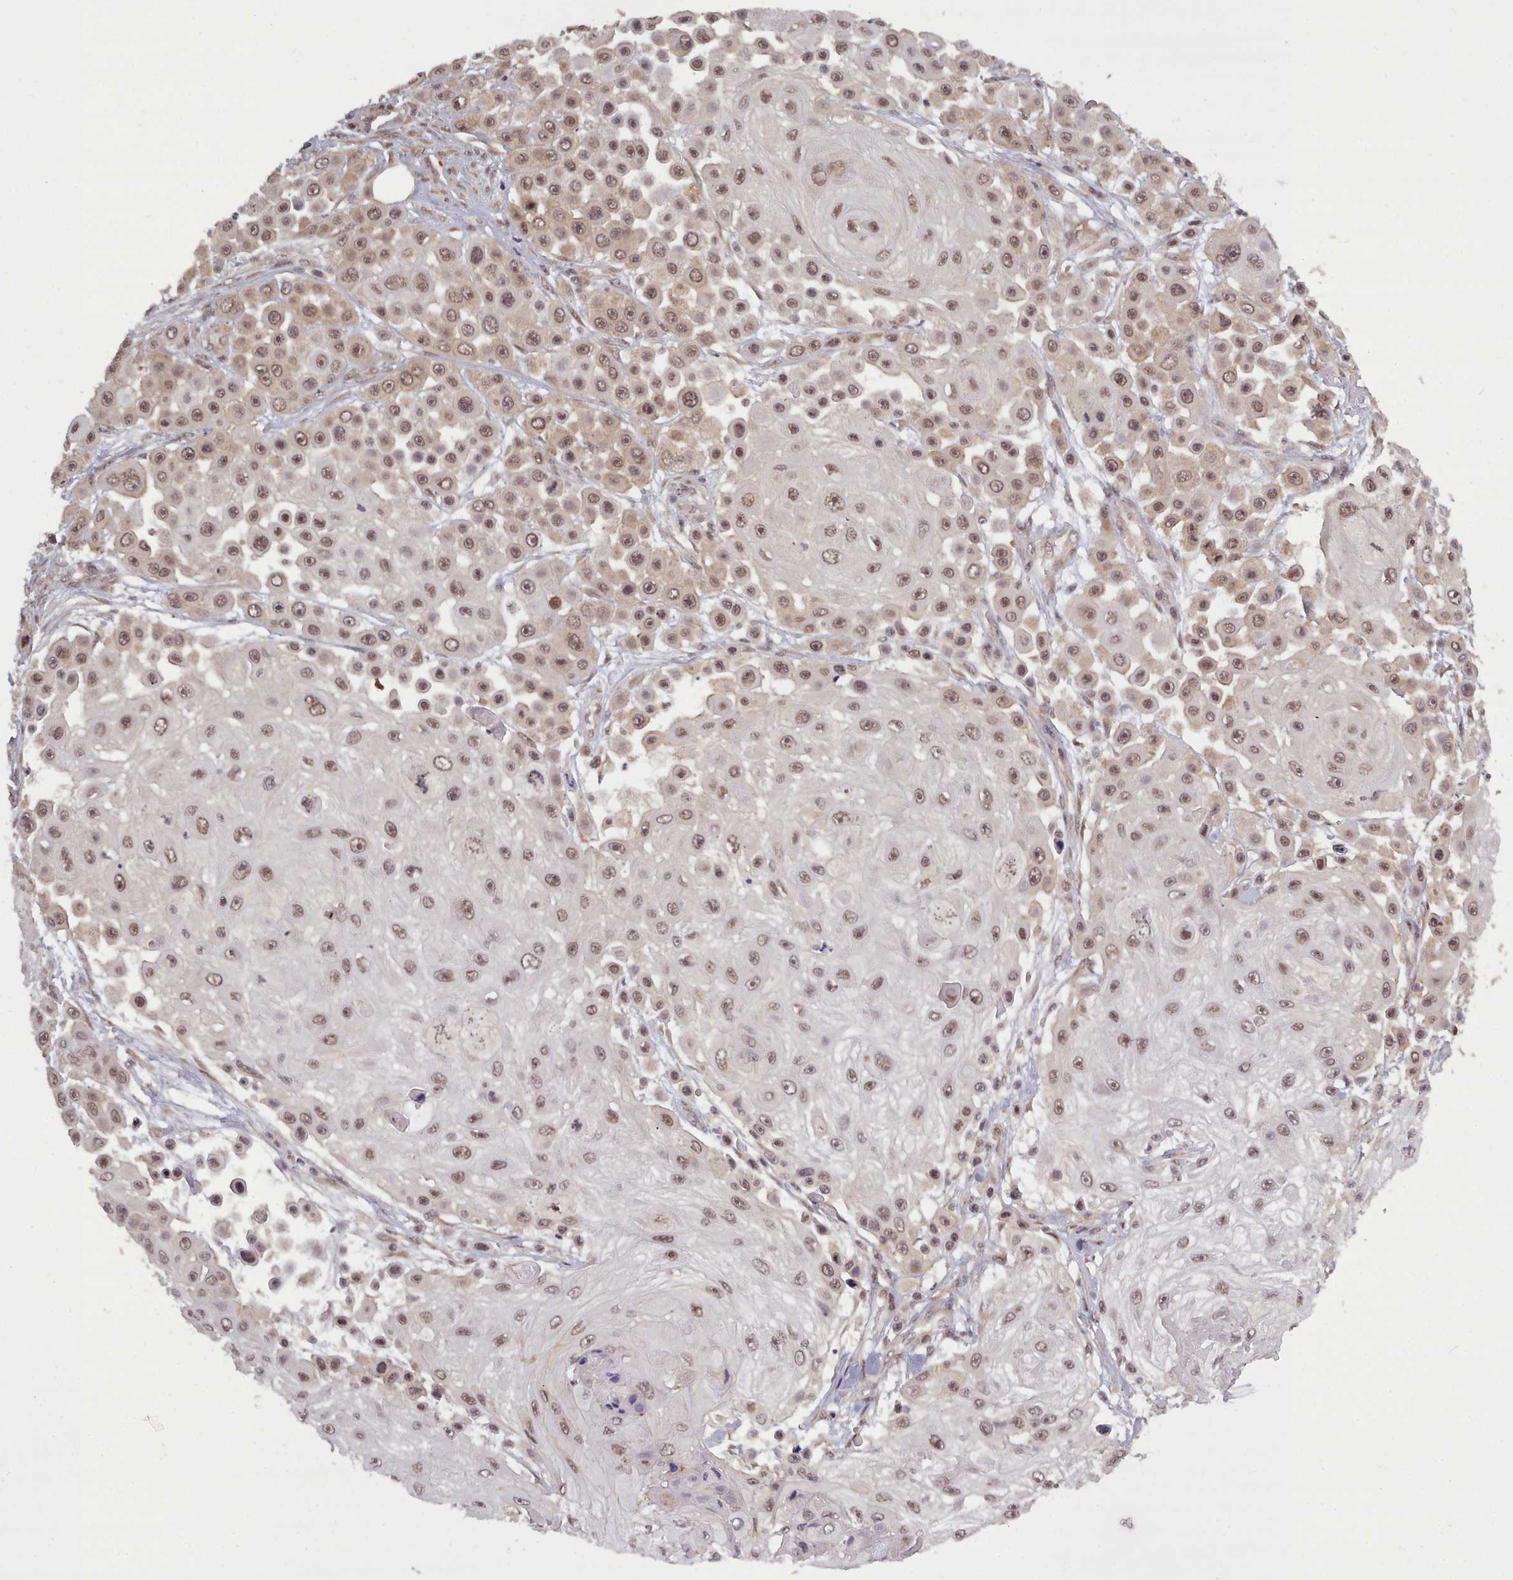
{"staining": {"intensity": "weak", "quantity": ">75%", "location": "nuclear"}, "tissue": "skin cancer", "cell_type": "Tumor cells", "image_type": "cancer", "snomed": [{"axis": "morphology", "description": "Squamous cell carcinoma, NOS"}, {"axis": "topography", "description": "Skin"}], "caption": "Protein expression analysis of squamous cell carcinoma (skin) exhibits weak nuclear staining in approximately >75% of tumor cells. Immunohistochemistry stains the protein in brown and the nuclei are stained blue.", "gene": "DHX8", "patient": {"sex": "male", "age": 67}}